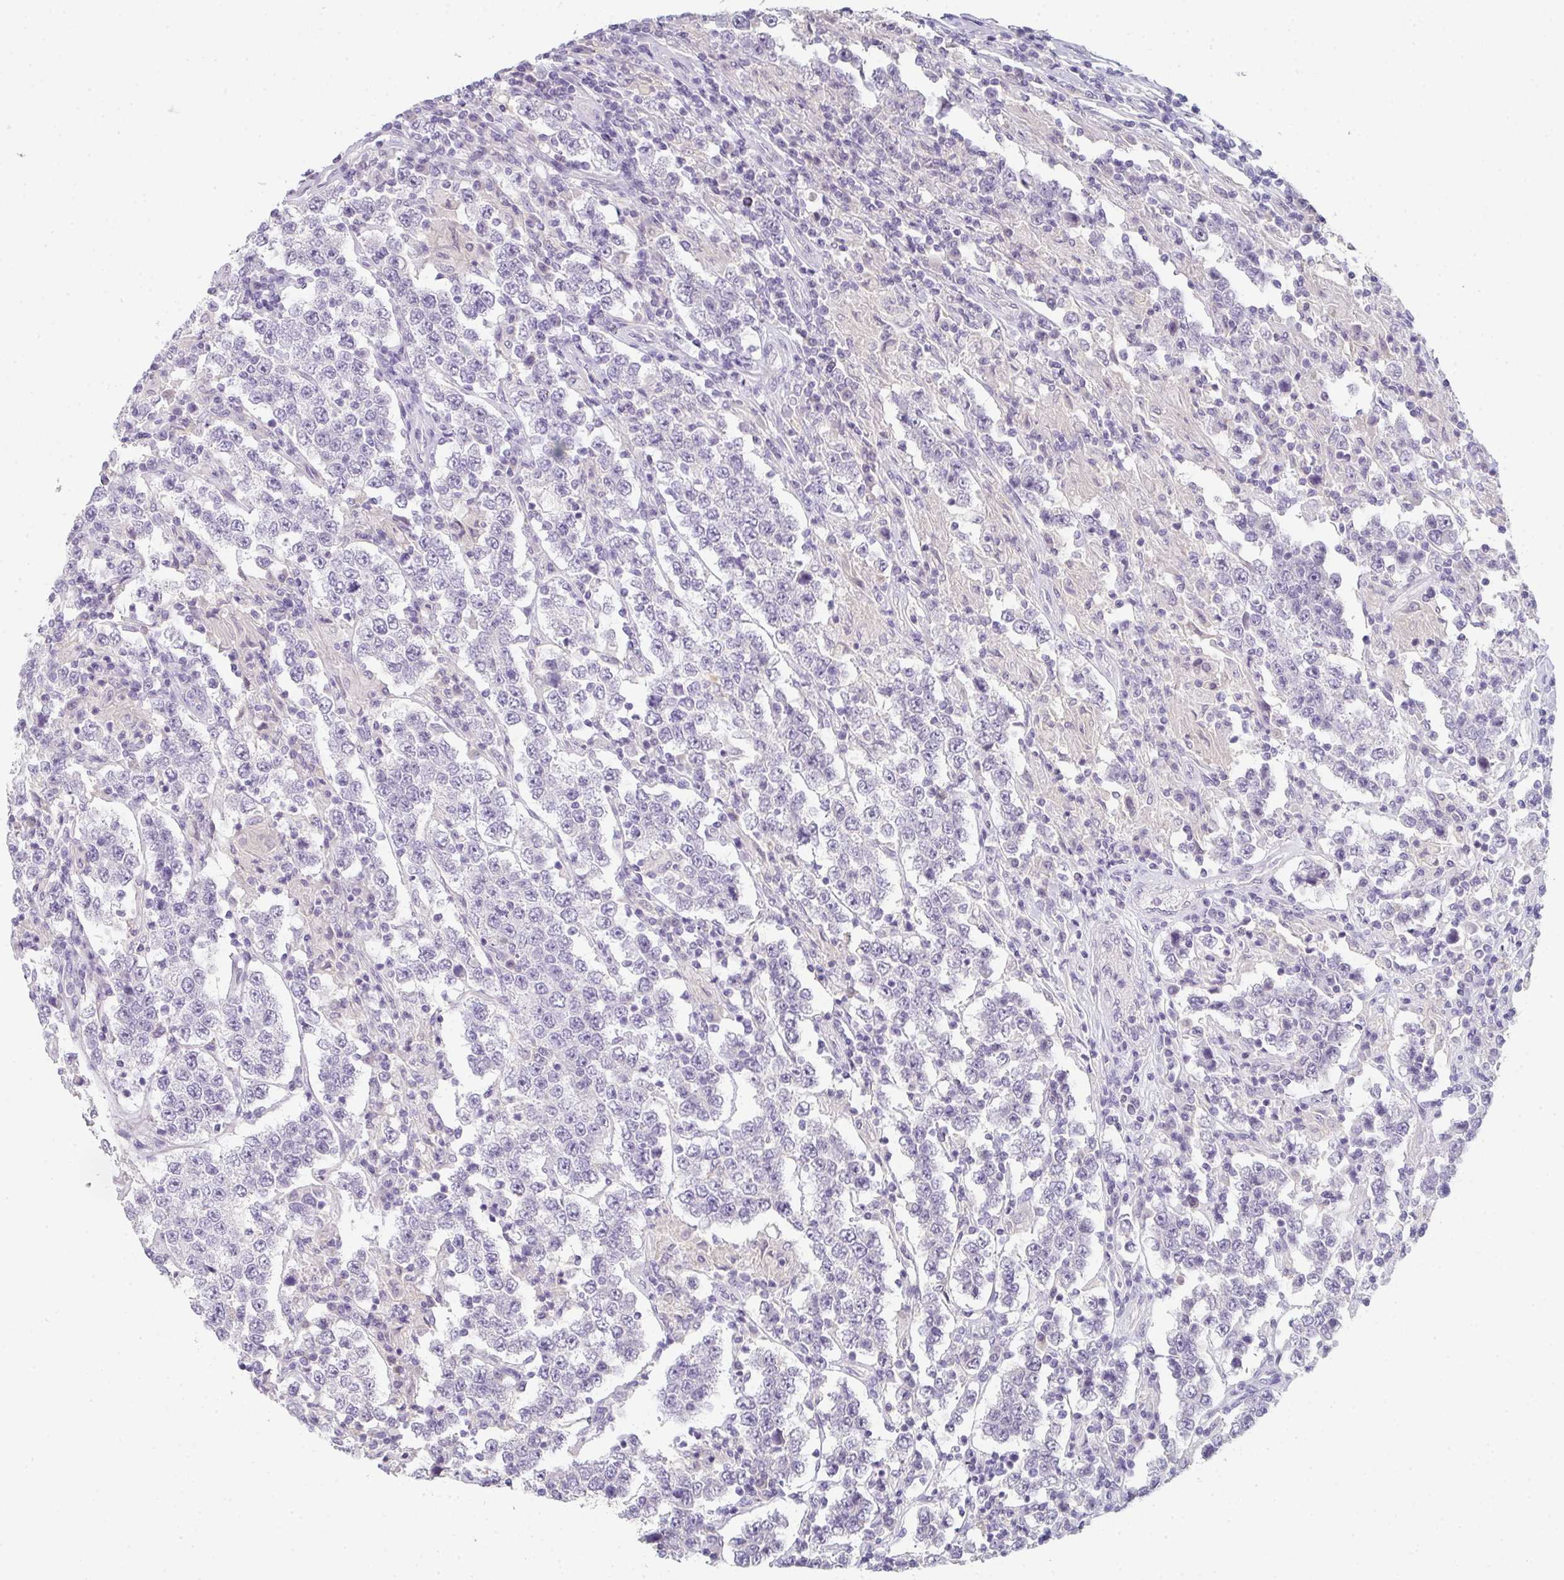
{"staining": {"intensity": "negative", "quantity": "none", "location": "none"}, "tissue": "testis cancer", "cell_type": "Tumor cells", "image_type": "cancer", "snomed": [{"axis": "morphology", "description": "Normal tissue, NOS"}, {"axis": "morphology", "description": "Urothelial carcinoma, High grade"}, {"axis": "morphology", "description": "Seminoma, NOS"}, {"axis": "morphology", "description": "Carcinoma, Embryonal, NOS"}, {"axis": "topography", "description": "Urinary bladder"}, {"axis": "topography", "description": "Testis"}], "caption": "IHC of testis cancer (seminoma) exhibits no positivity in tumor cells. The staining is performed using DAB brown chromogen with nuclei counter-stained in using hematoxylin.", "gene": "C1QTNF8", "patient": {"sex": "male", "age": 41}}